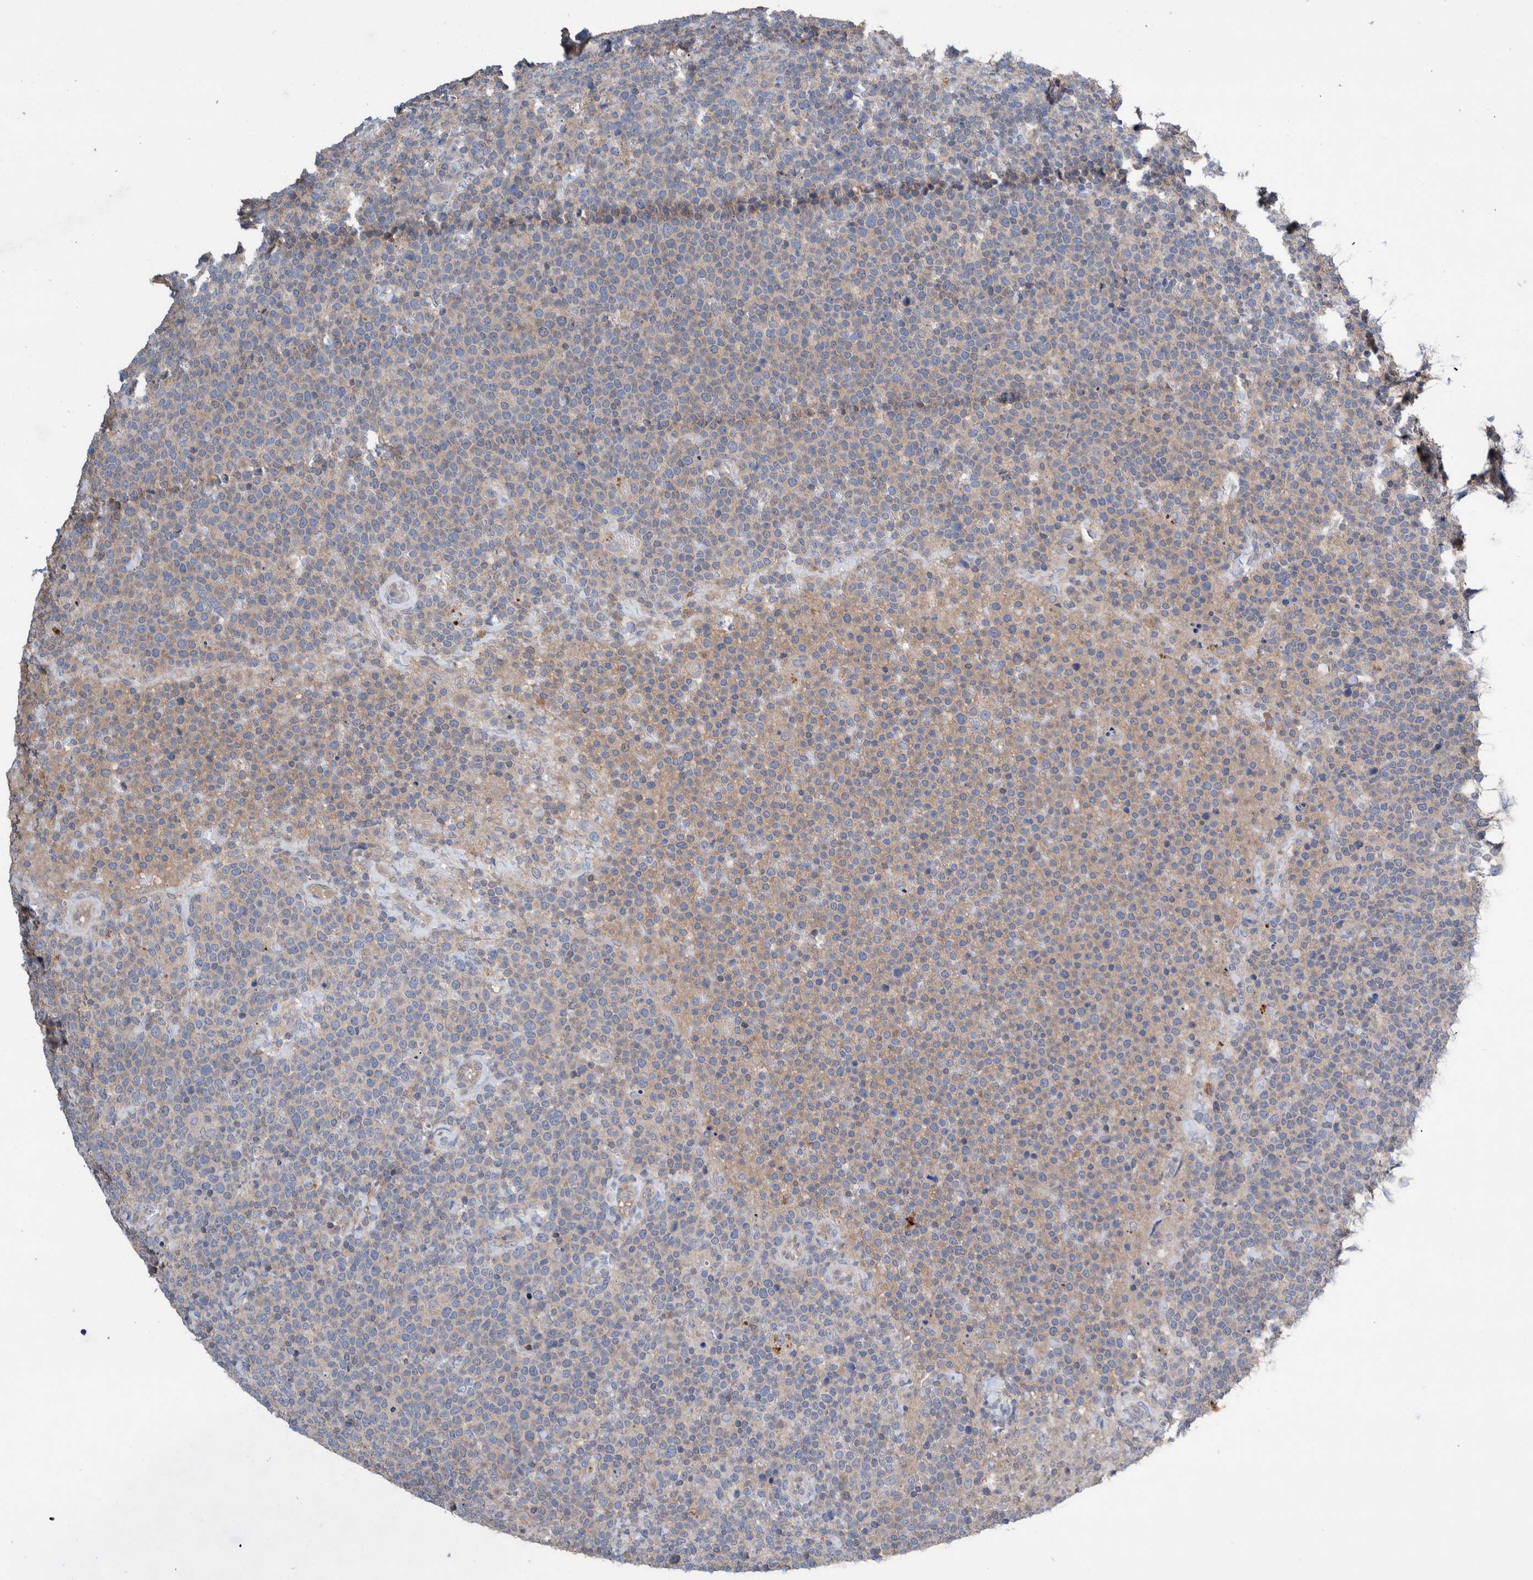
{"staining": {"intensity": "negative", "quantity": "none", "location": "none"}, "tissue": "lymphoma", "cell_type": "Tumor cells", "image_type": "cancer", "snomed": [{"axis": "morphology", "description": "Malignant lymphoma, non-Hodgkin's type, High grade"}, {"axis": "topography", "description": "Lymph node"}], "caption": "Immunohistochemistry (IHC) of human malignant lymphoma, non-Hodgkin's type (high-grade) displays no expression in tumor cells.", "gene": "PLPBP", "patient": {"sex": "male", "age": 61}}